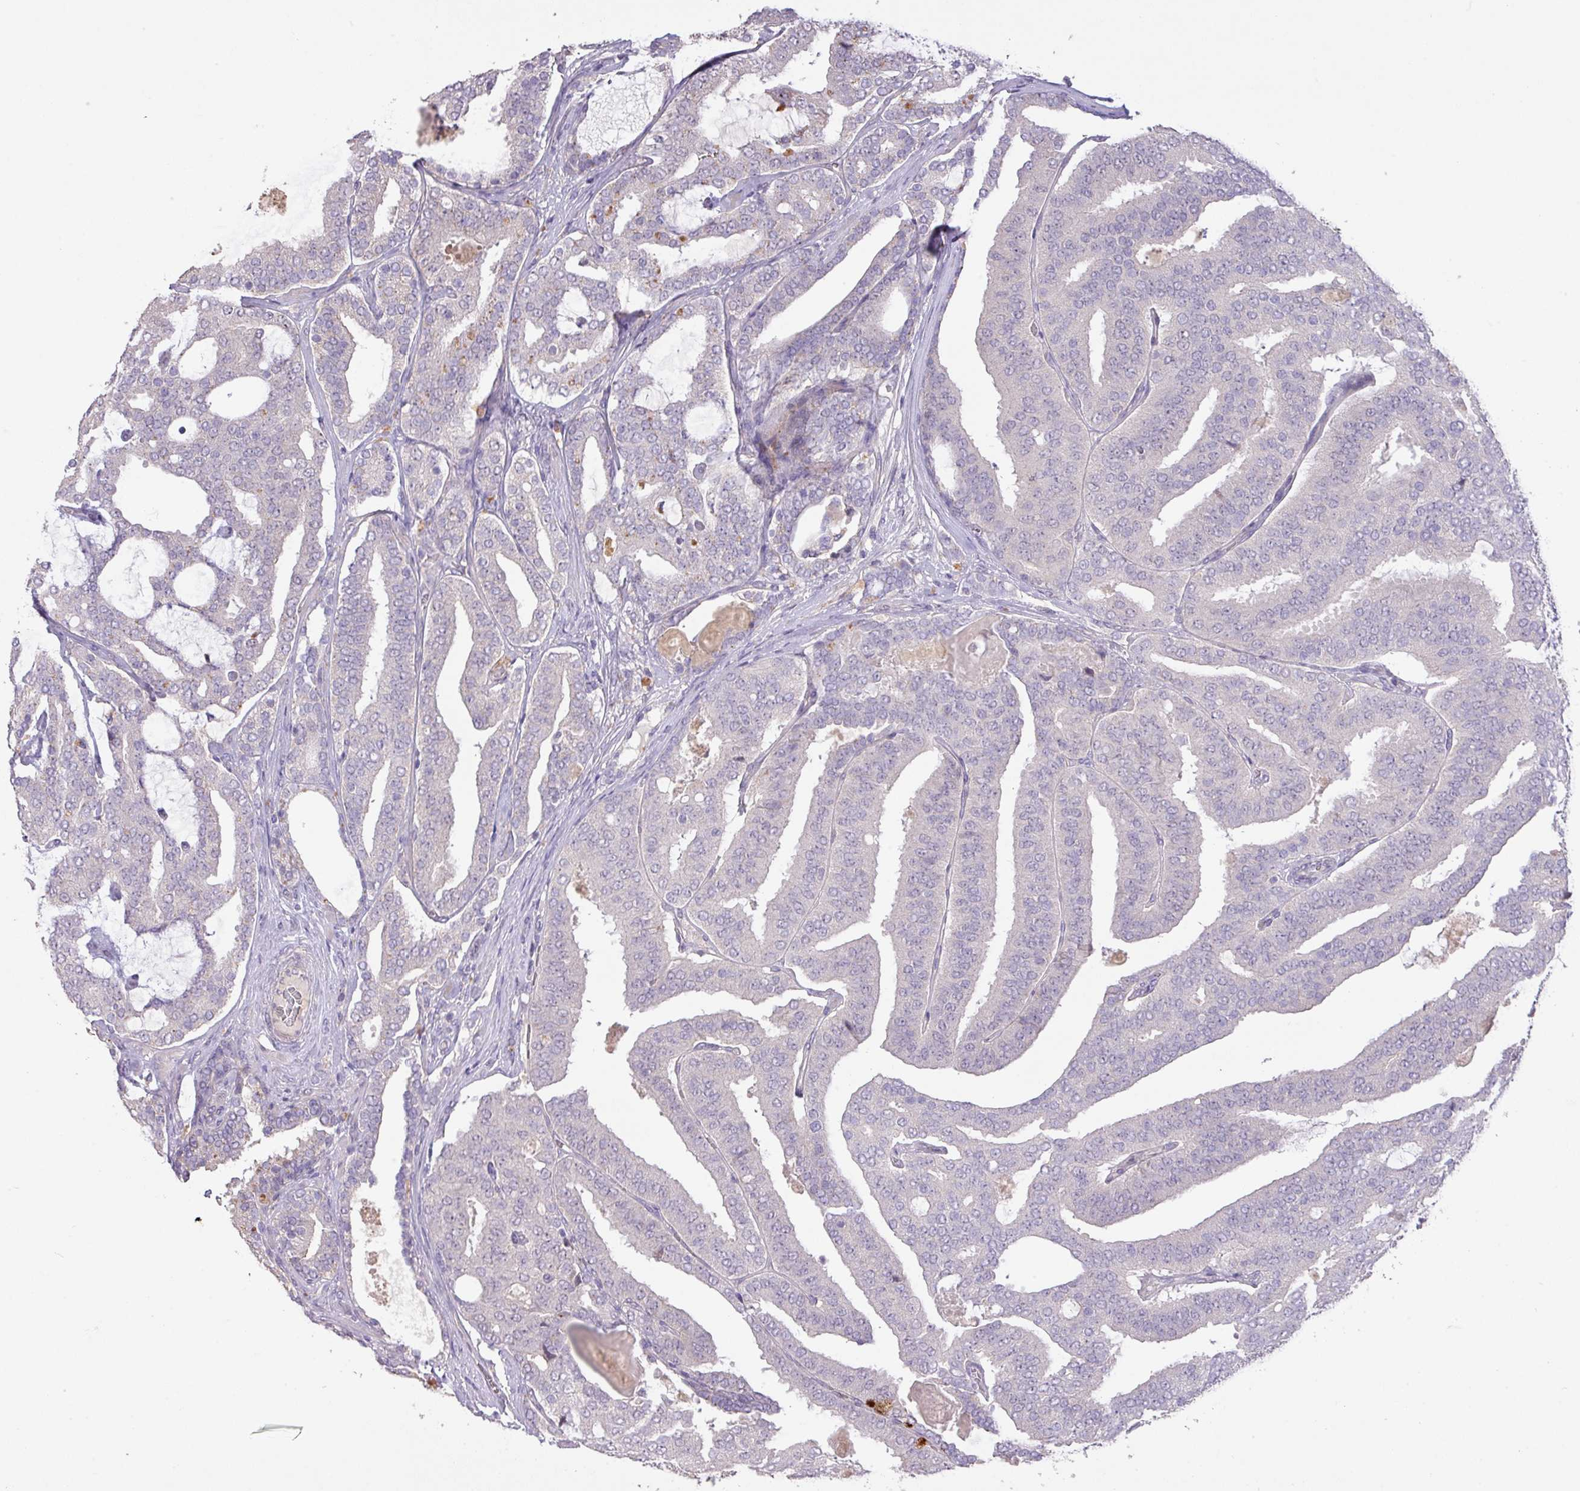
{"staining": {"intensity": "moderate", "quantity": "<25%", "location": "cytoplasmic/membranous"}, "tissue": "prostate cancer", "cell_type": "Tumor cells", "image_type": "cancer", "snomed": [{"axis": "morphology", "description": "Adenocarcinoma, High grade"}, {"axis": "topography", "description": "Prostate"}], "caption": "The immunohistochemical stain labels moderate cytoplasmic/membranous staining in tumor cells of prostate cancer (adenocarcinoma (high-grade)) tissue.", "gene": "PRADC1", "patient": {"sex": "male", "age": 65}}